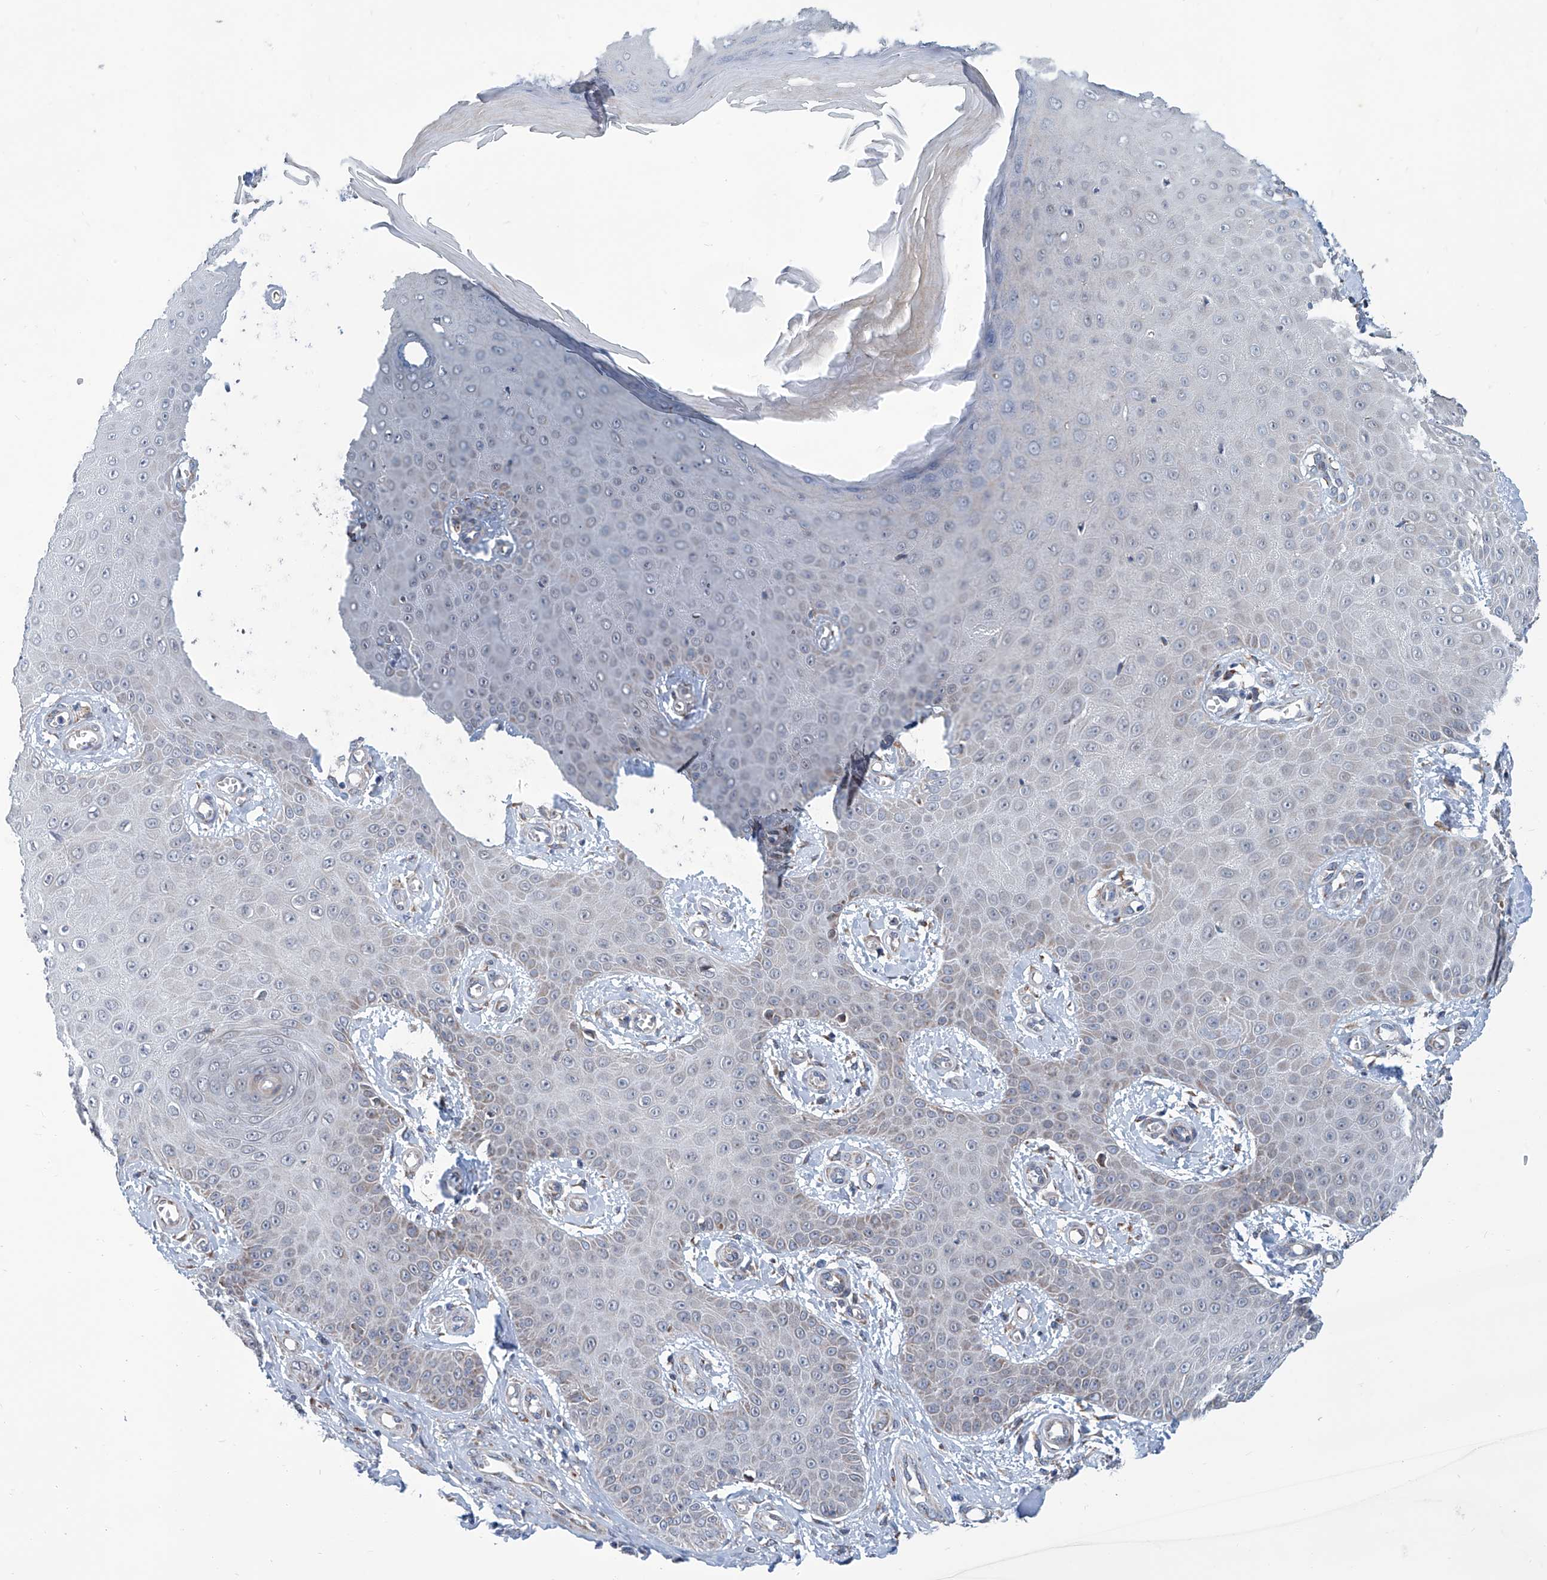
{"staining": {"intensity": "moderate", "quantity": "<25%", "location": "cytoplasmic/membranous"}, "tissue": "skin cancer", "cell_type": "Tumor cells", "image_type": "cancer", "snomed": [{"axis": "morphology", "description": "Squamous cell carcinoma, NOS"}, {"axis": "topography", "description": "Skin"}], "caption": "Skin cancer (squamous cell carcinoma) stained with a protein marker reveals moderate staining in tumor cells.", "gene": "USP48", "patient": {"sex": "male", "age": 74}}